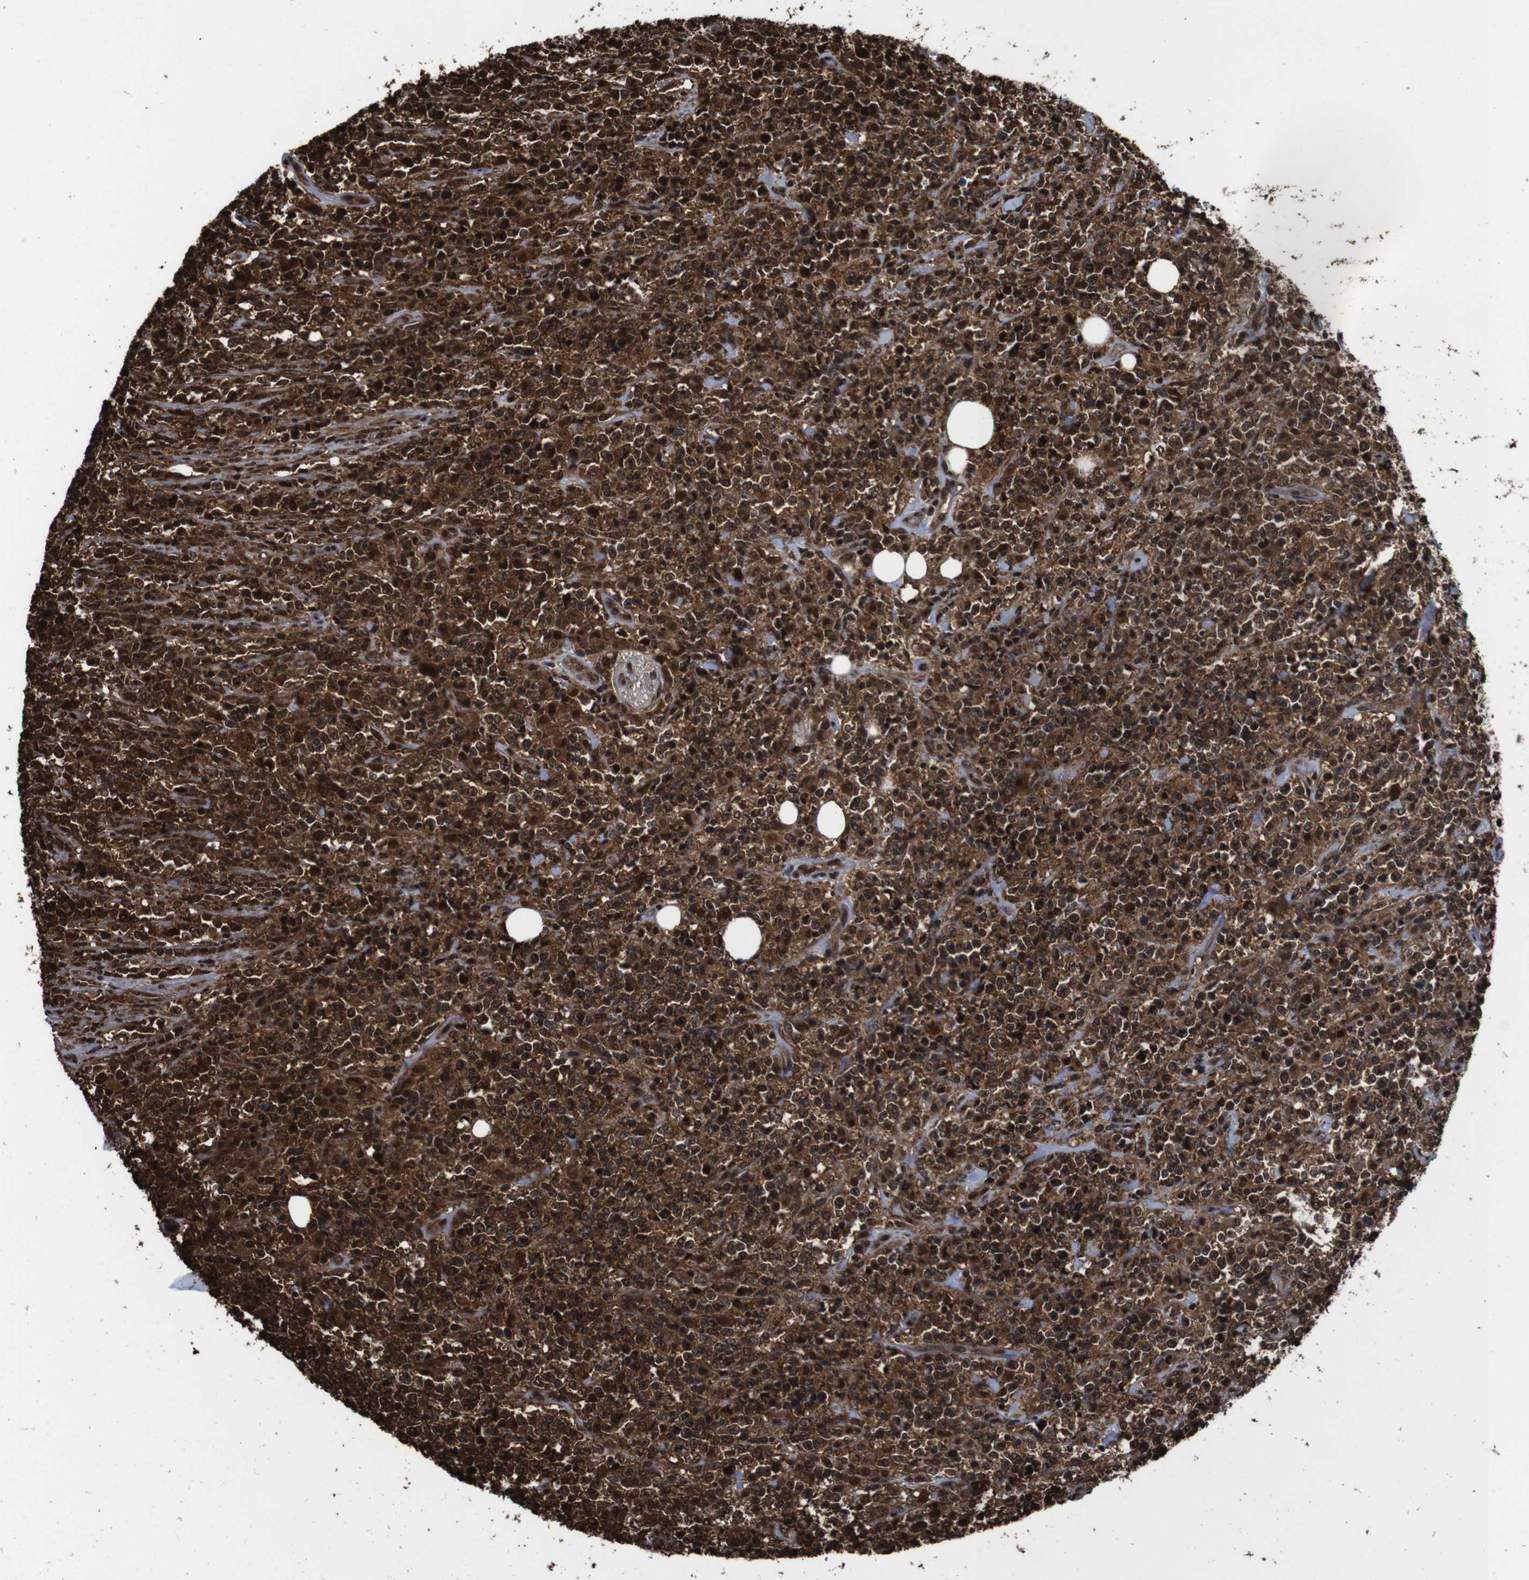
{"staining": {"intensity": "strong", "quantity": ">75%", "location": "cytoplasmic/membranous,nuclear"}, "tissue": "lymphoma", "cell_type": "Tumor cells", "image_type": "cancer", "snomed": [{"axis": "morphology", "description": "Malignant lymphoma, non-Hodgkin's type, High grade"}, {"axis": "topography", "description": "Soft tissue"}], "caption": "Immunohistochemistry micrograph of human malignant lymphoma, non-Hodgkin's type (high-grade) stained for a protein (brown), which demonstrates high levels of strong cytoplasmic/membranous and nuclear expression in approximately >75% of tumor cells.", "gene": "VCP", "patient": {"sex": "male", "age": 18}}